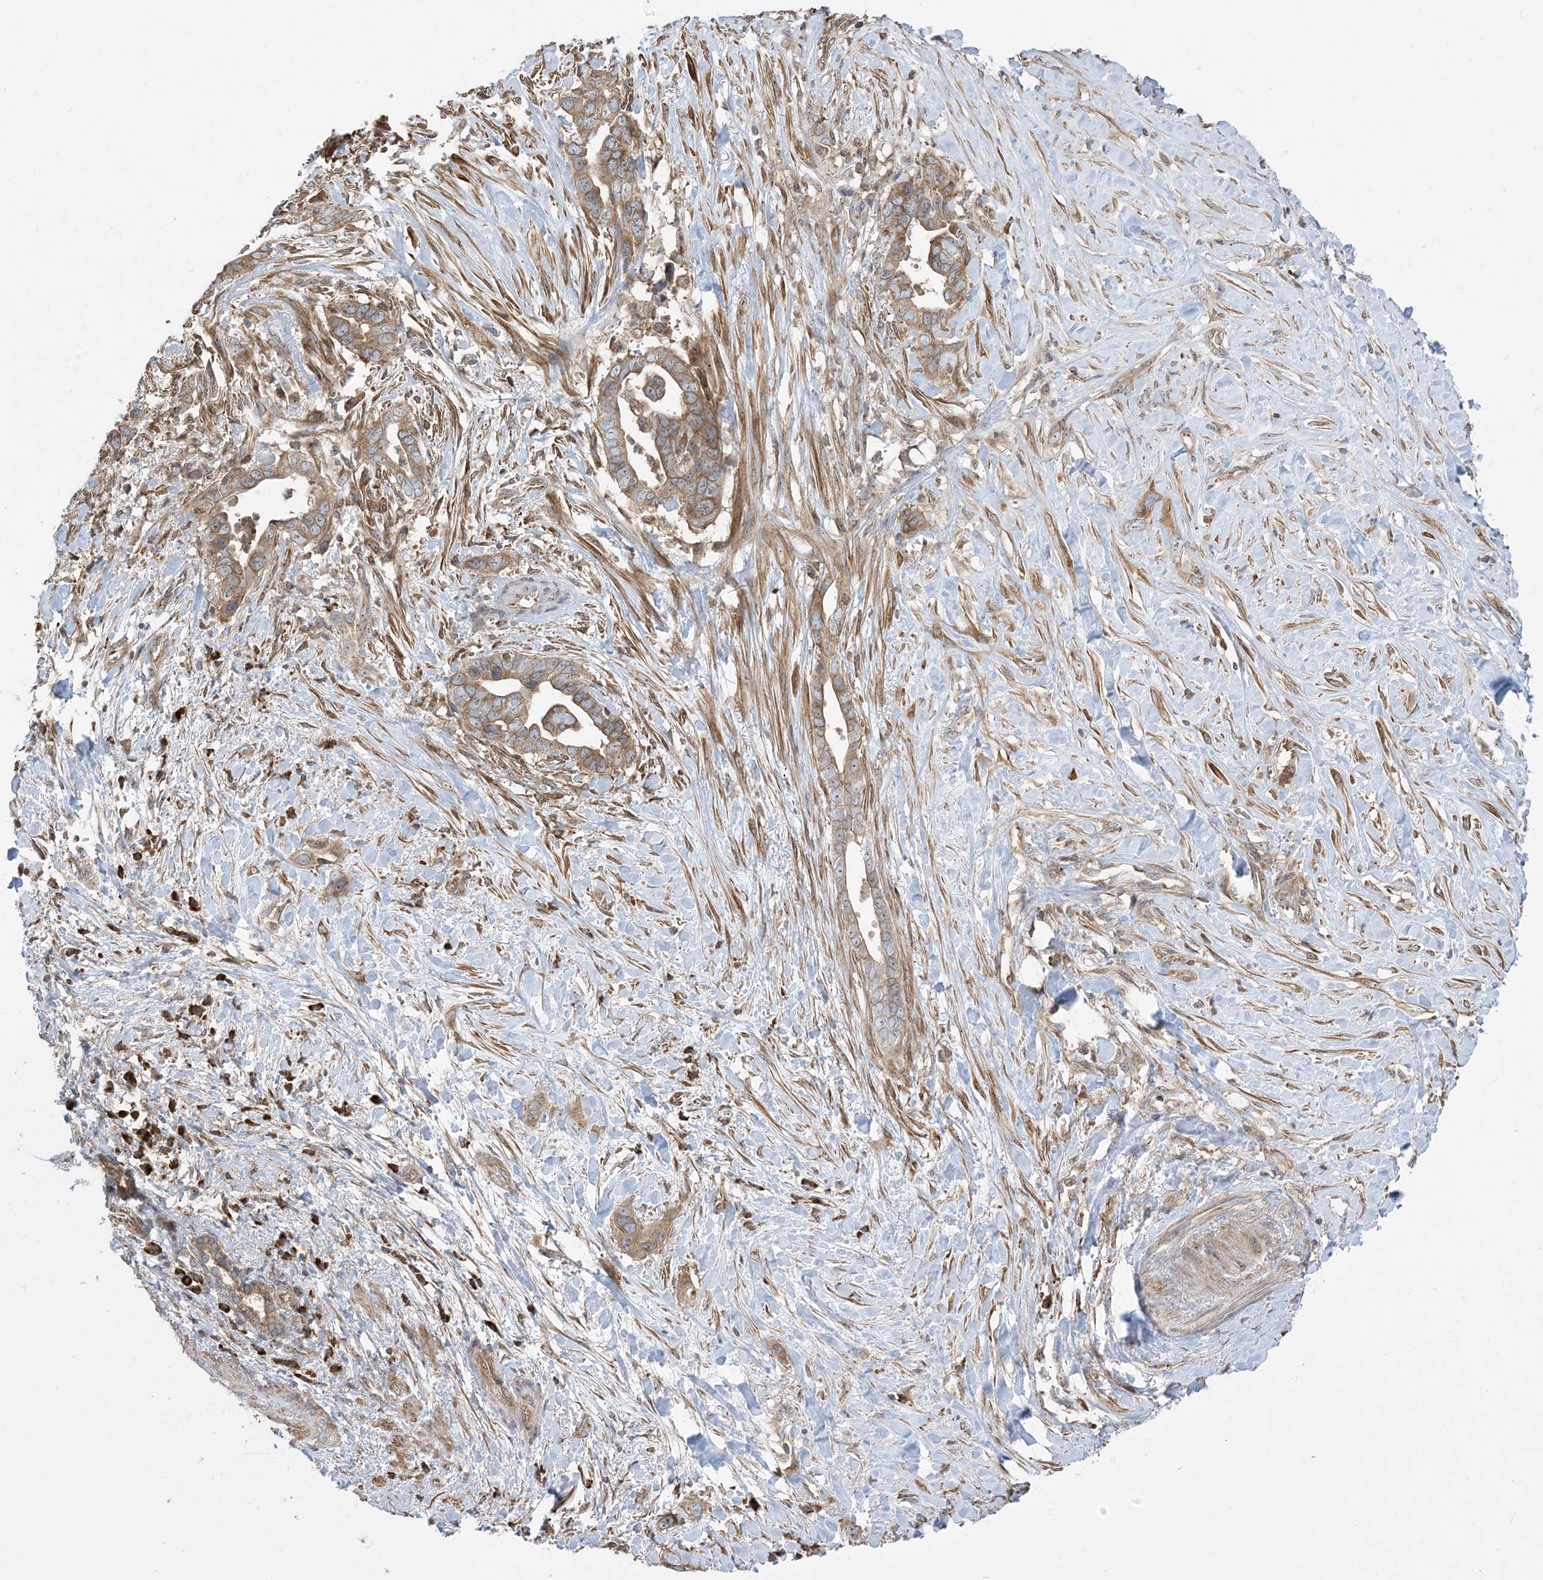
{"staining": {"intensity": "weak", "quantity": ">75%", "location": "cytoplasmic/membranous"}, "tissue": "liver cancer", "cell_type": "Tumor cells", "image_type": "cancer", "snomed": [{"axis": "morphology", "description": "Cholangiocarcinoma"}, {"axis": "topography", "description": "Liver"}], "caption": "Human liver cancer stained for a protein (brown) shows weak cytoplasmic/membranous positive staining in approximately >75% of tumor cells.", "gene": "SRP72", "patient": {"sex": "female", "age": 79}}